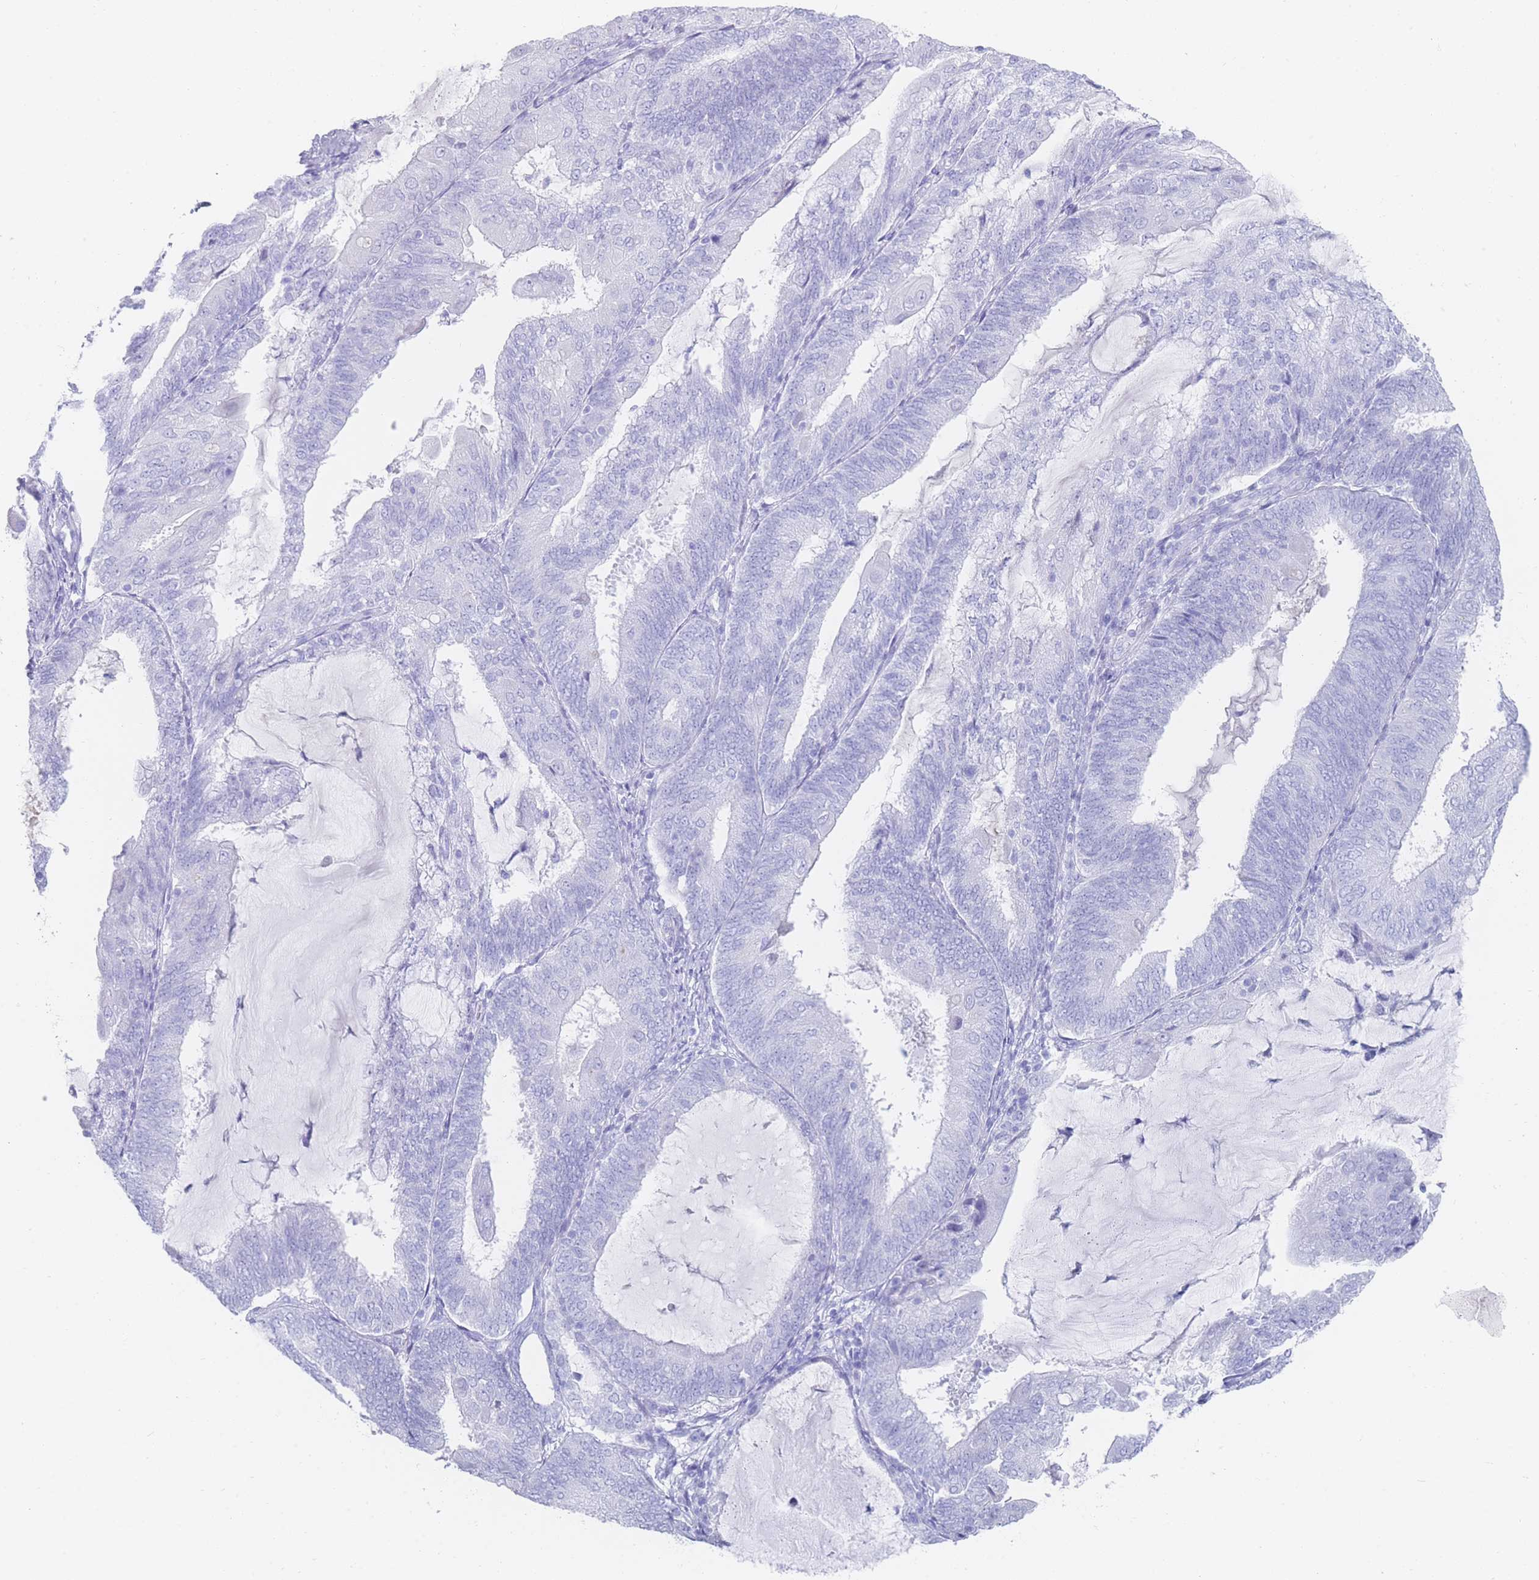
{"staining": {"intensity": "negative", "quantity": "none", "location": "none"}, "tissue": "endometrial cancer", "cell_type": "Tumor cells", "image_type": "cancer", "snomed": [{"axis": "morphology", "description": "Adenocarcinoma, NOS"}, {"axis": "topography", "description": "Endometrium"}], "caption": "Tumor cells are negative for brown protein staining in adenocarcinoma (endometrial). (Brightfield microscopy of DAB (3,3'-diaminobenzidine) immunohistochemistry (IHC) at high magnification).", "gene": "LRRC37A", "patient": {"sex": "female", "age": 81}}